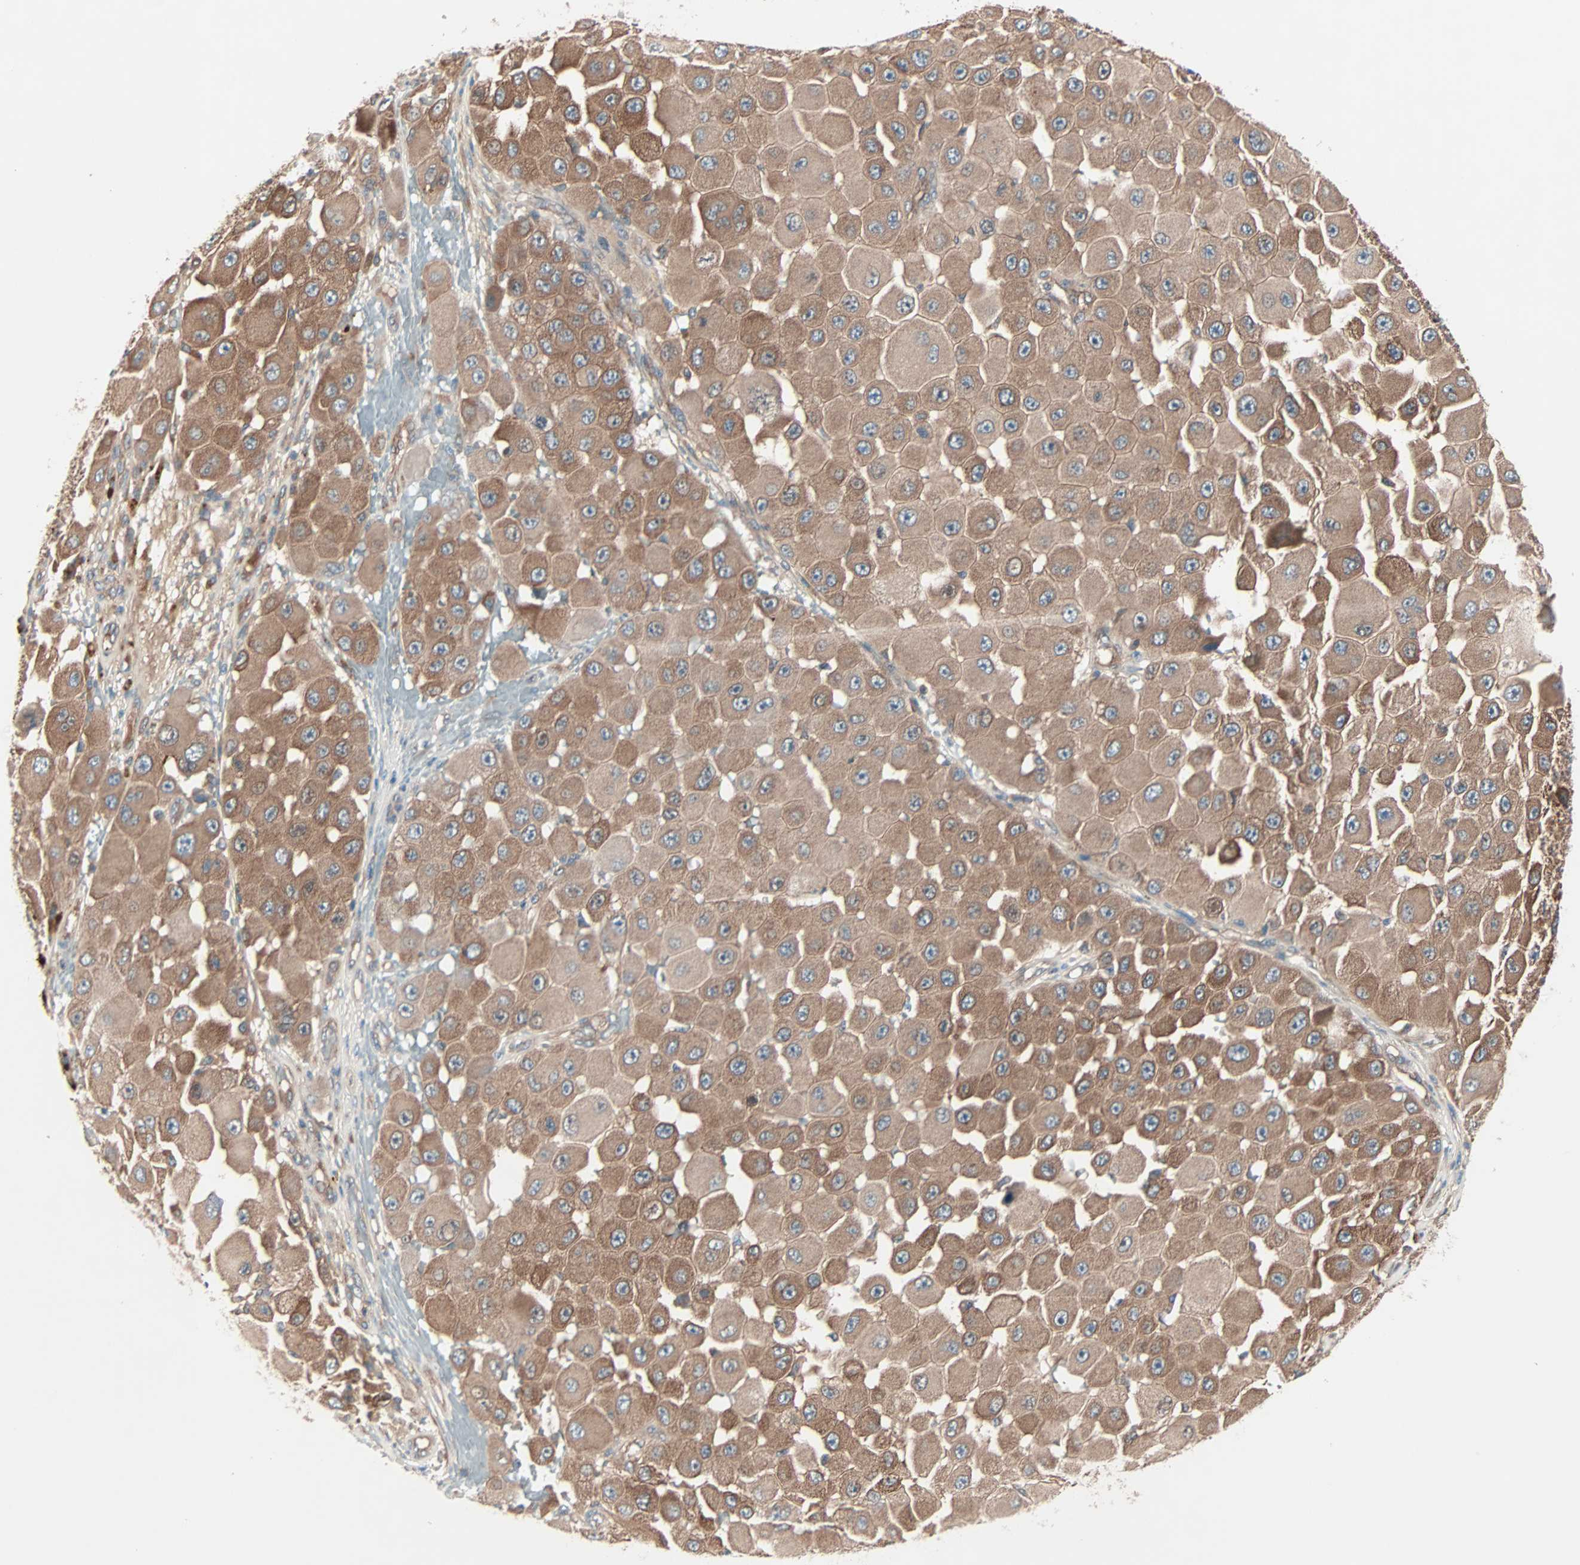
{"staining": {"intensity": "moderate", "quantity": ">75%", "location": "cytoplasmic/membranous"}, "tissue": "melanoma", "cell_type": "Tumor cells", "image_type": "cancer", "snomed": [{"axis": "morphology", "description": "Malignant melanoma, NOS"}, {"axis": "topography", "description": "Skin"}], "caption": "This is an image of immunohistochemistry staining of melanoma, which shows moderate staining in the cytoplasmic/membranous of tumor cells.", "gene": "CAD", "patient": {"sex": "female", "age": 81}}